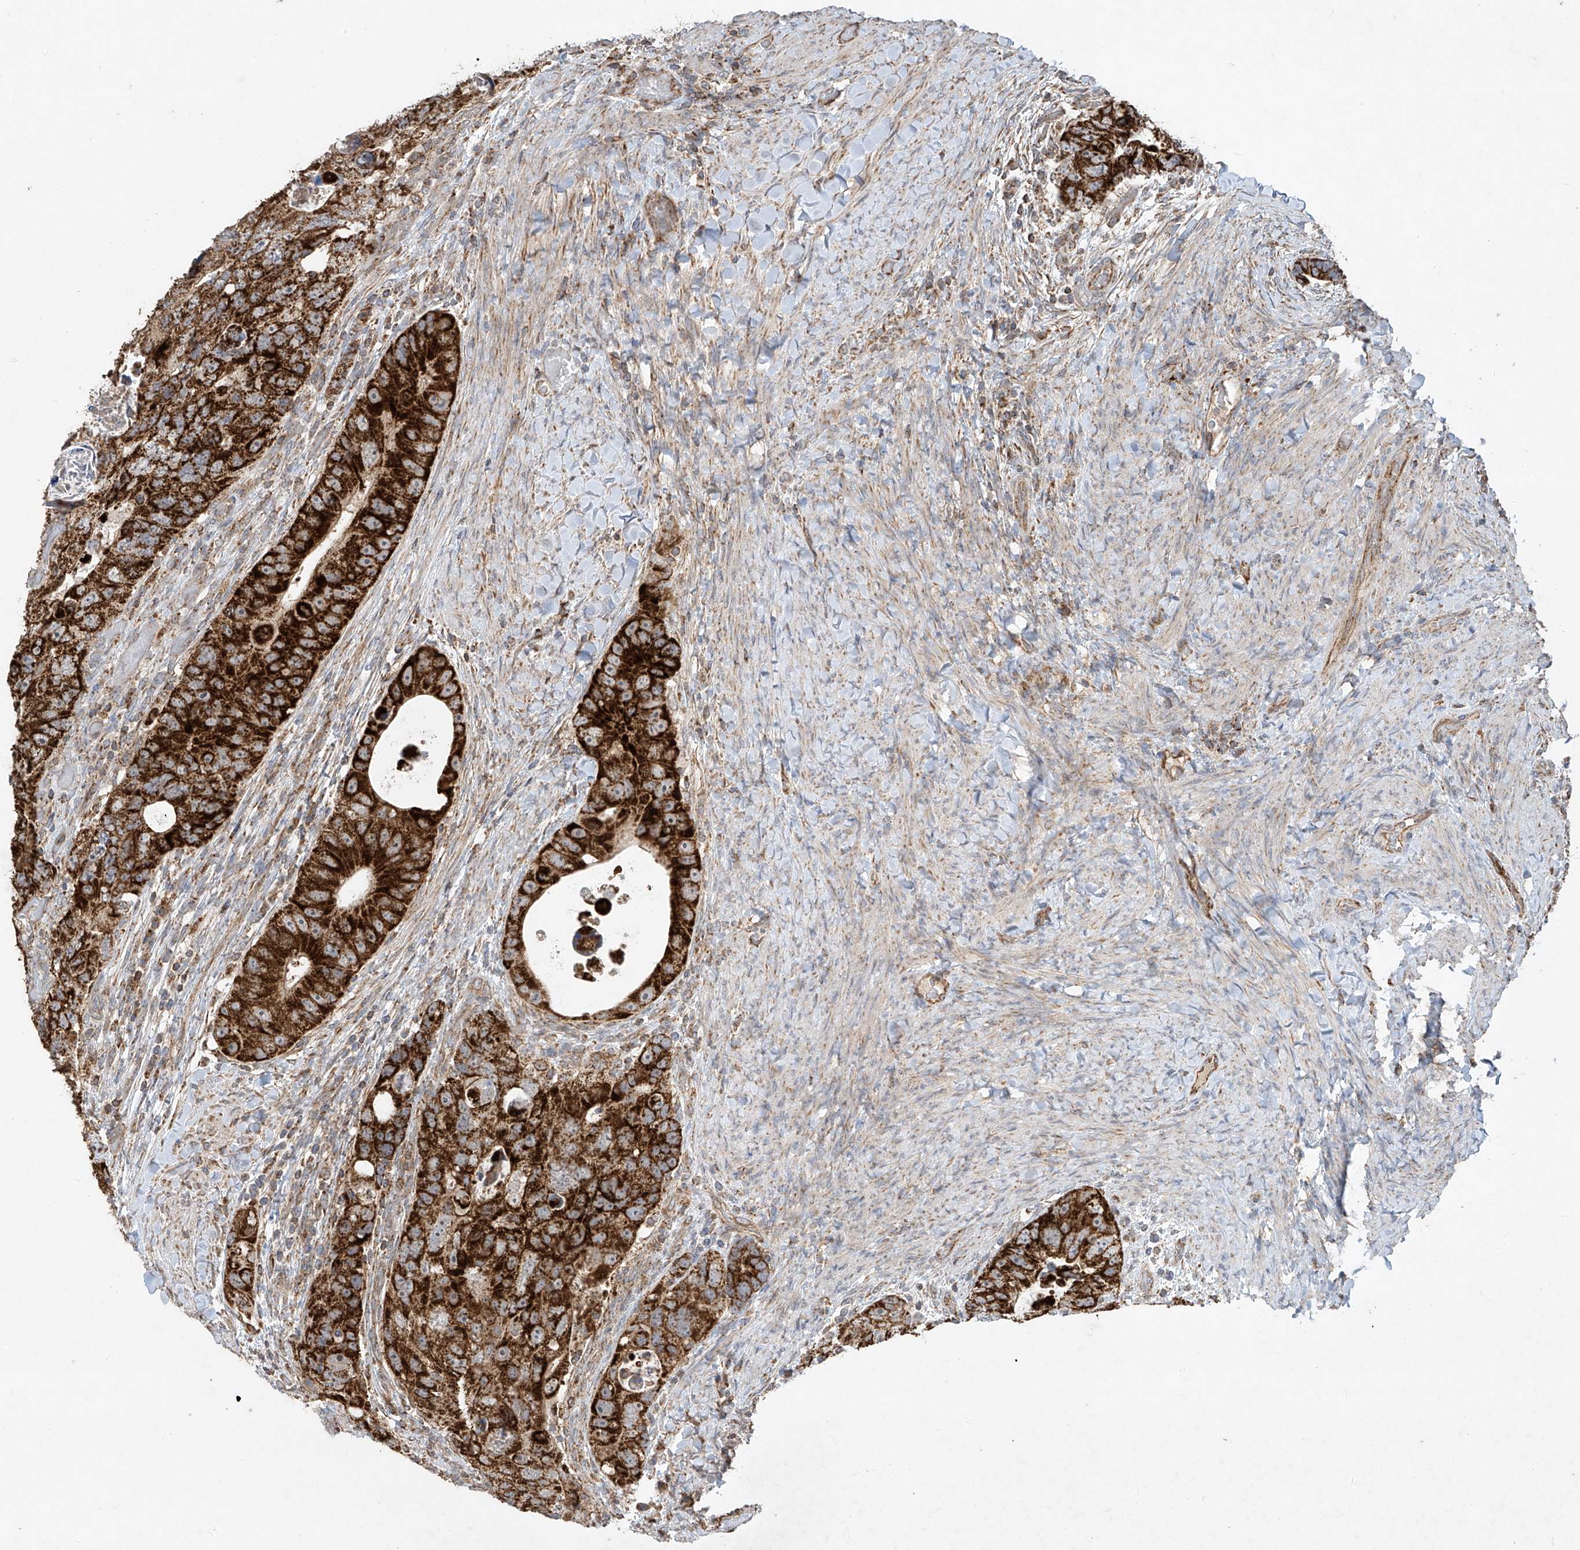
{"staining": {"intensity": "strong", "quantity": ">75%", "location": "cytoplasmic/membranous"}, "tissue": "colorectal cancer", "cell_type": "Tumor cells", "image_type": "cancer", "snomed": [{"axis": "morphology", "description": "Adenocarcinoma, NOS"}, {"axis": "topography", "description": "Rectum"}], "caption": "A brown stain labels strong cytoplasmic/membranous staining of a protein in human colorectal adenocarcinoma tumor cells.", "gene": "UQCC1", "patient": {"sex": "male", "age": 59}}